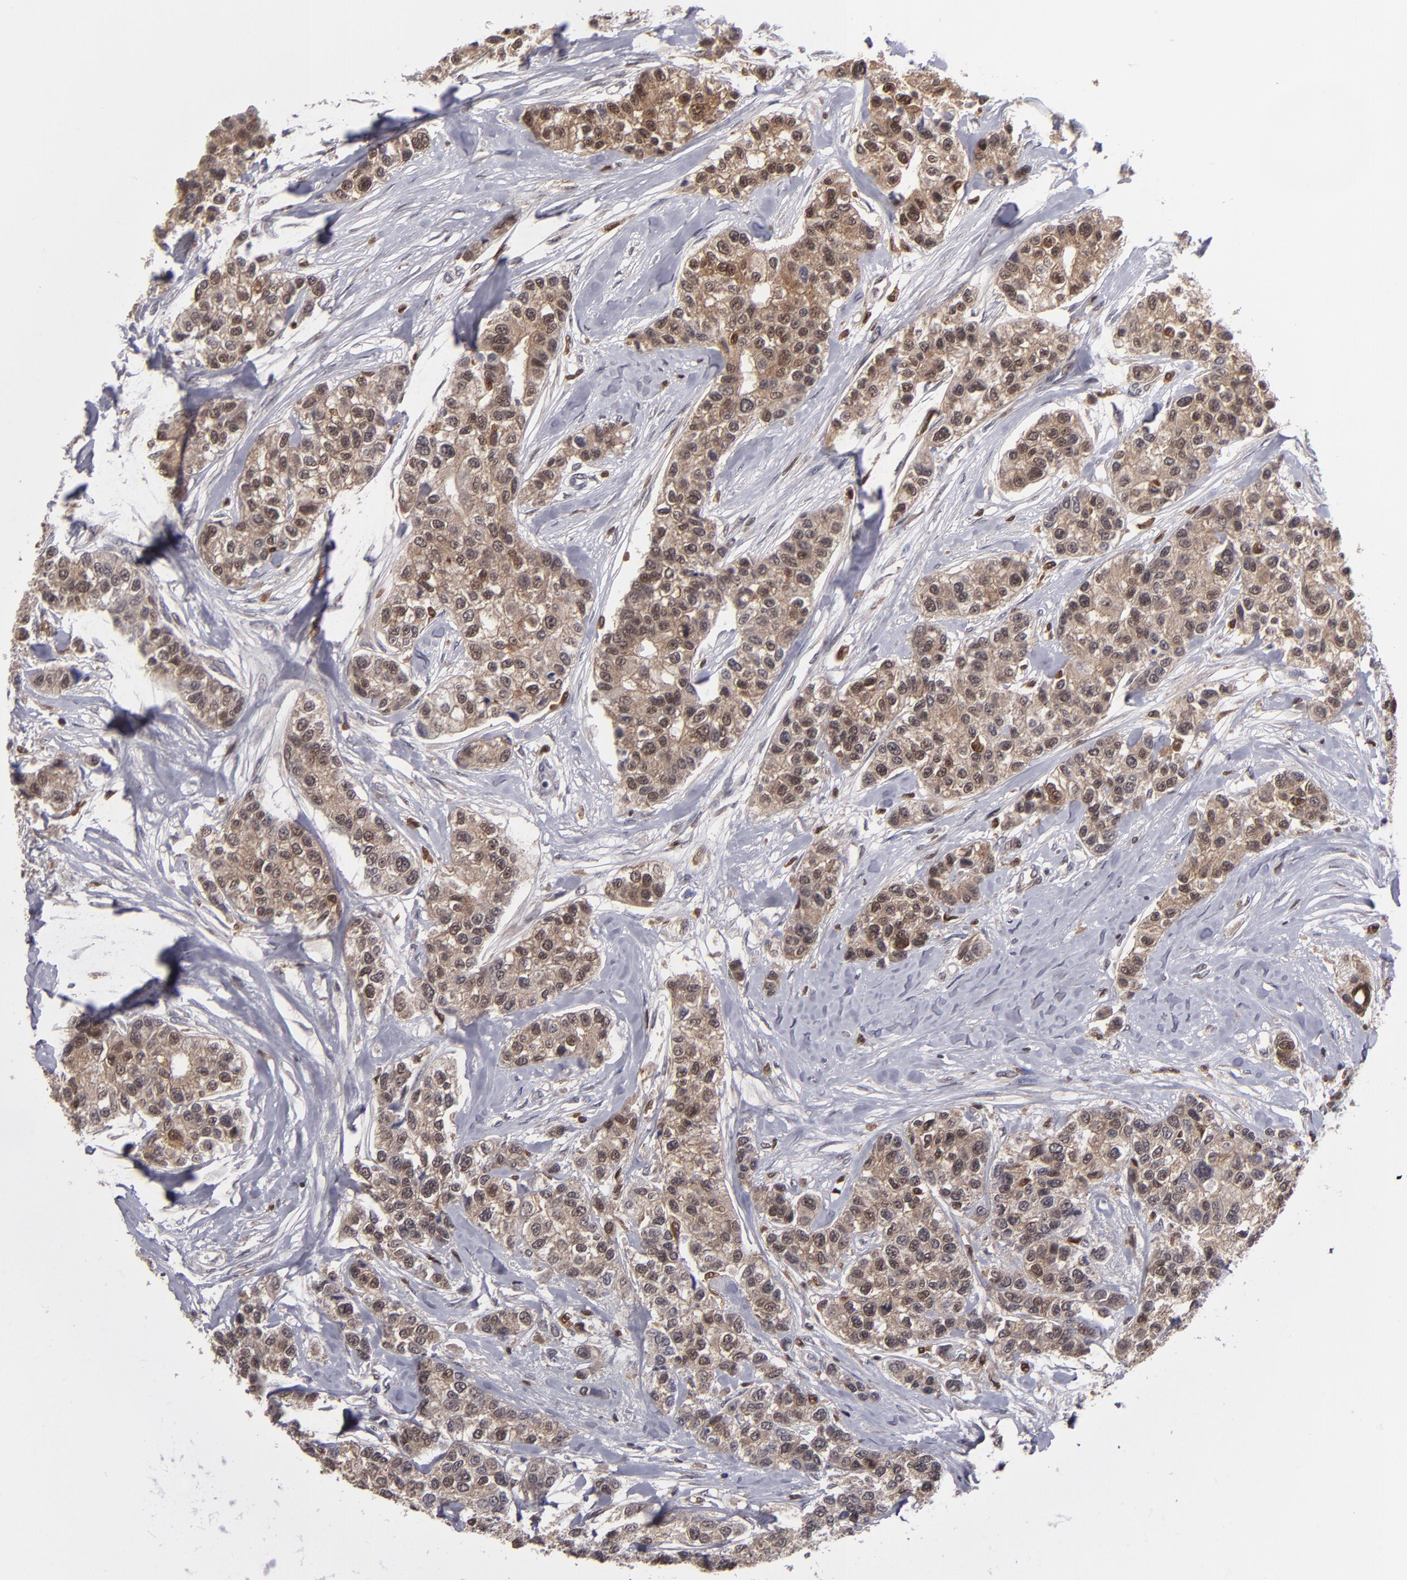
{"staining": {"intensity": "moderate", "quantity": ">75%", "location": "cytoplasmic/membranous,nuclear"}, "tissue": "breast cancer", "cell_type": "Tumor cells", "image_type": "cancer", "snomed": [{"axis": "morphology", "description": "Duct carcinoma"}, {"axis": "topography", "description": "Breast"}], "caption": "Protein expression analysis of human breast cancer (invasive ductal carcinoma) reveals moderate cytoplasmic/membranous and nuclear staining in approximately >75% of tumor cells.", "gene": "GRB2", "patient": {"sex": "female", "age": 51}}